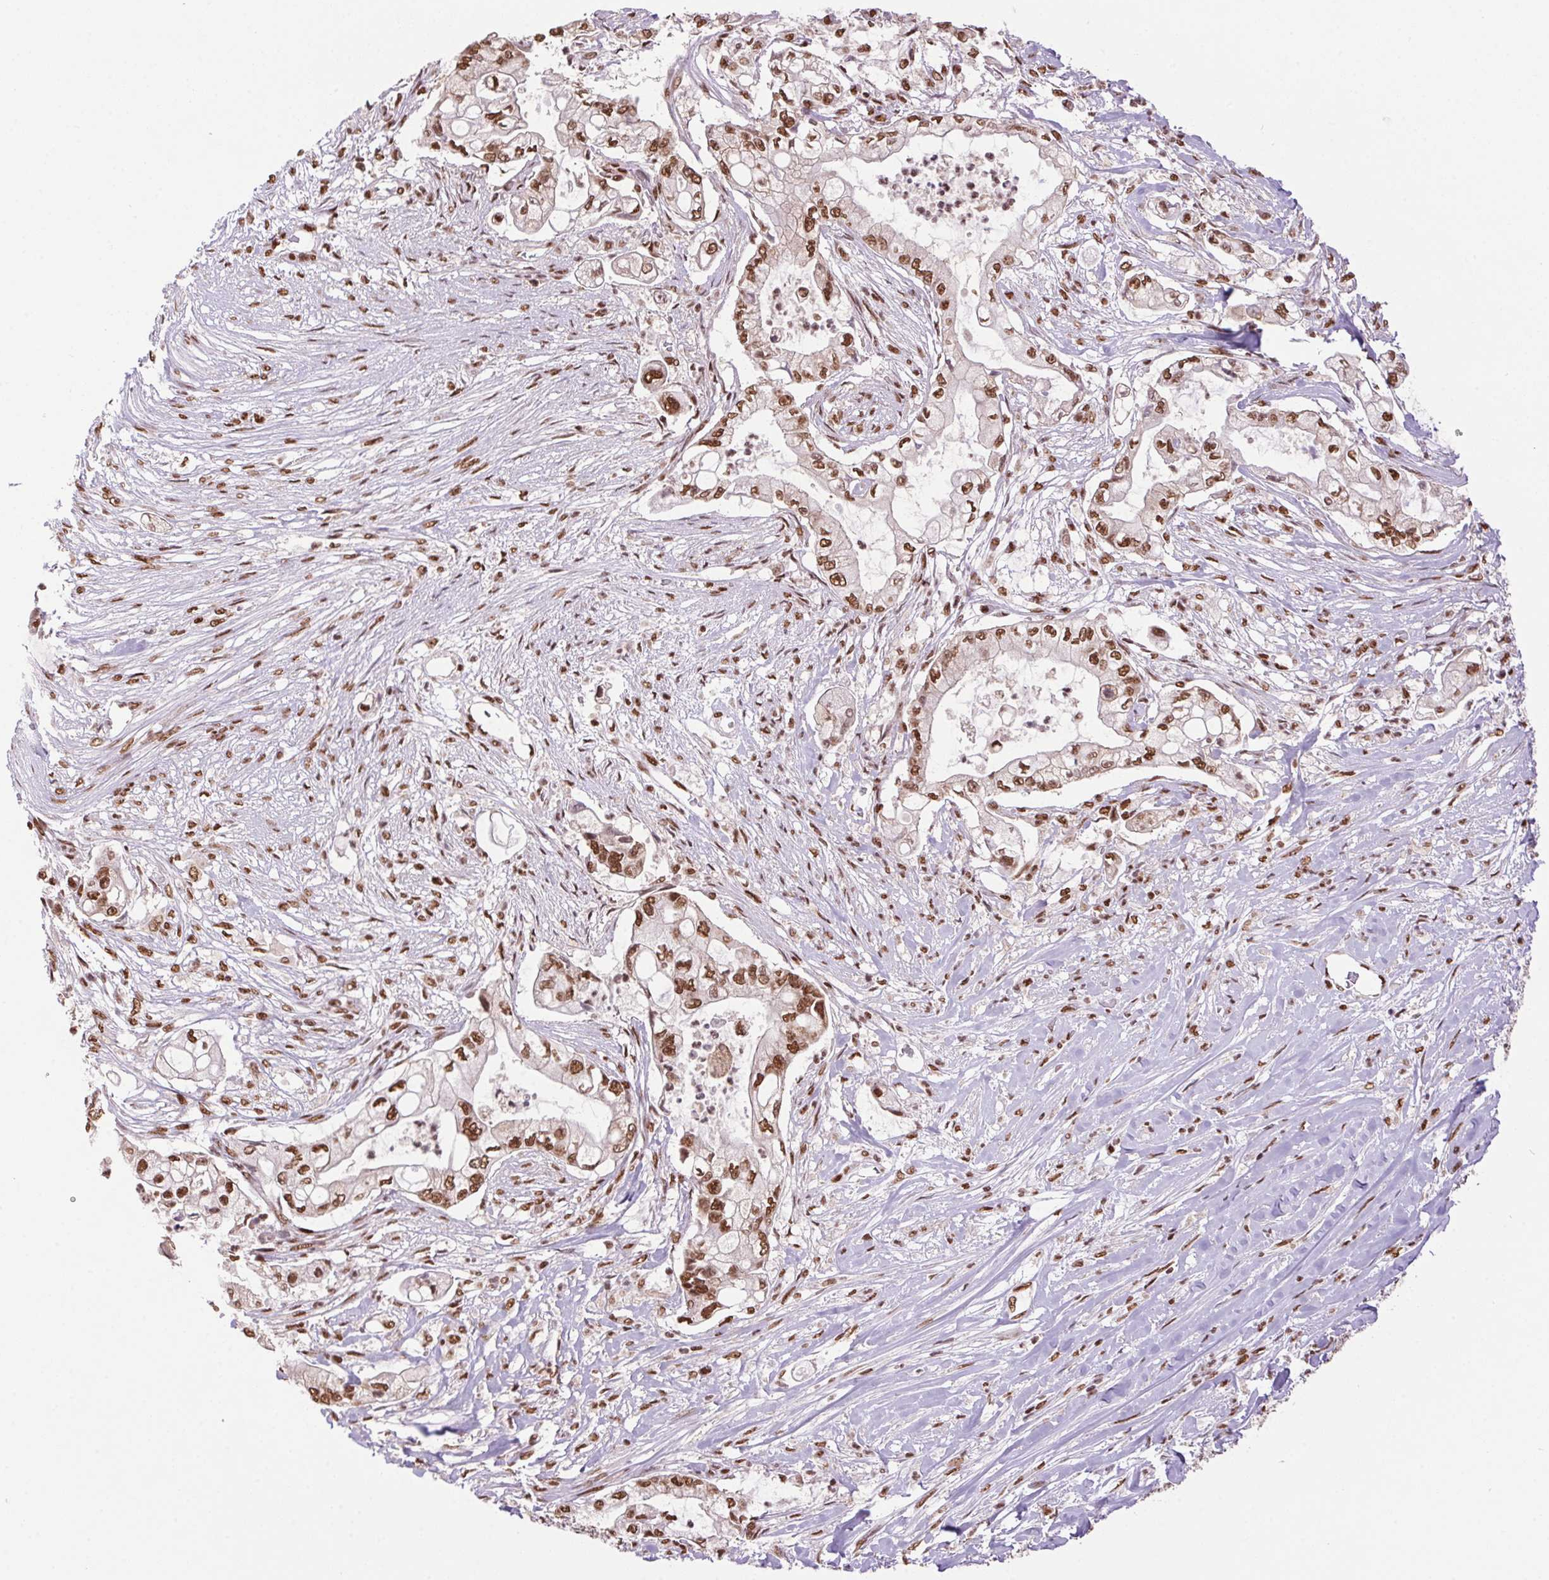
{"staining": {"intensity": "moderate", "quantity": ">75%", "location": "nuclear"}, "tissue": "pancreatic cancer", "cell_type": "Tumor cells", "image_type": "cancer", "snomed": [{"axis": "morphology", "description": "Adenocarcinoma, NOS"}, {"axis": "topography", "description": "Pancreas"}], "caption": "Human pancreatic adenocarcinoma stained for a protein (brown) demonstrates moderate nuclear positive positivity in approximately >75% of tumor cells.", "gene": "ZNF207", "patient": {"sex": "female", "age": 69}}